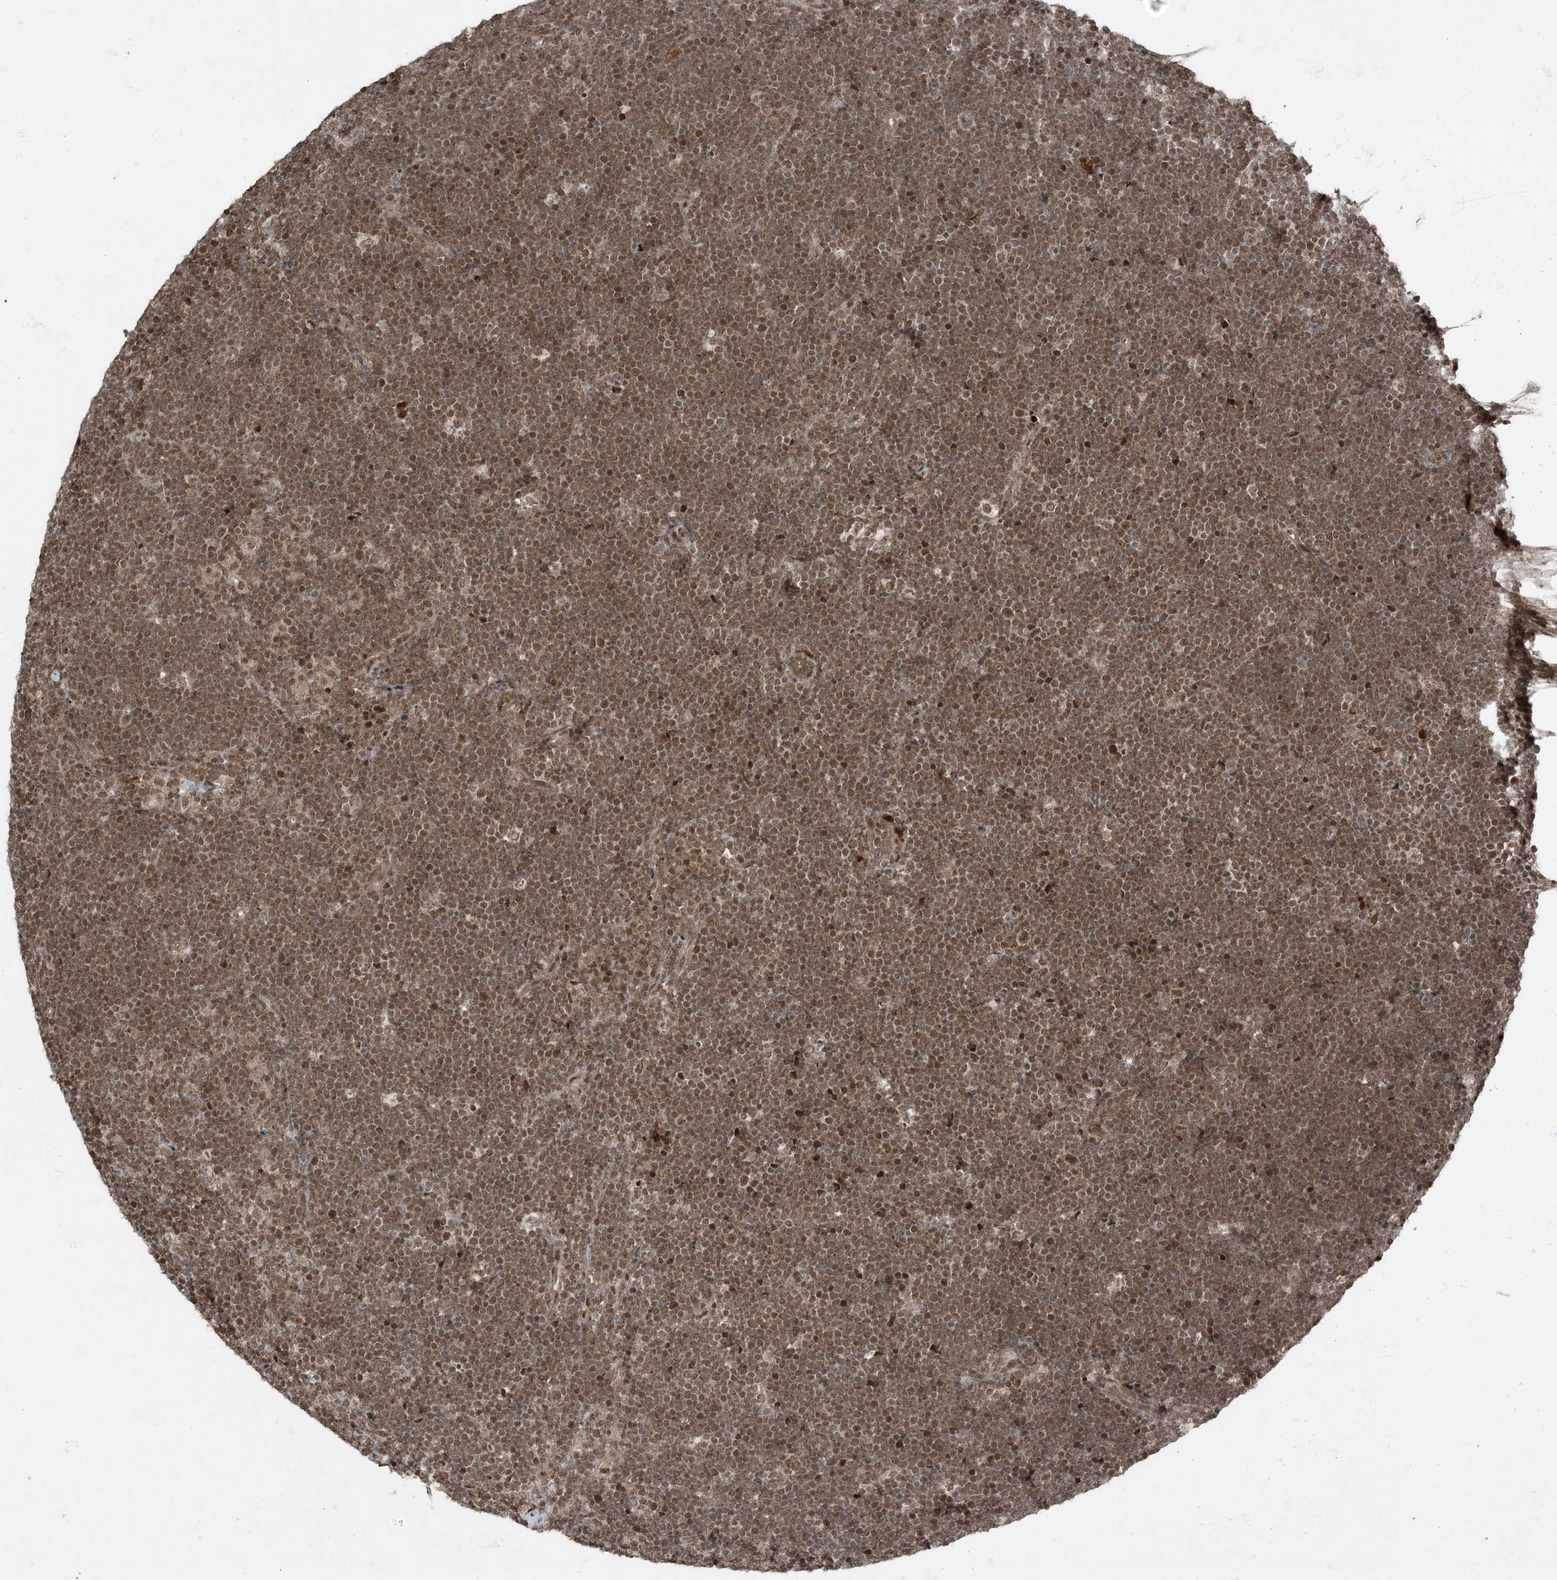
{"staining": {"intensity": "moderate", "quantity": ">75%", "location": "nuclear"}, "tissue": "lymphoma", "cell_type": "Tumor cells", "image_type": "cancer", "snomed": [{"axis": "morphology", "description": "Malignant lymphoma, non-Hodgkin's type, High grade"}, {"axis": "topography", "description": "Lymph node"}], "caption": "Immunohistochemistry (IHC) micrograph of lymphoma stained for a protein (brown), which exhibits medium levels of moderate nuclear expression in approximately >75% of tumor cells.", "gene": "TRAPPC12", "patient": {"sex": "male", "age": 13}}